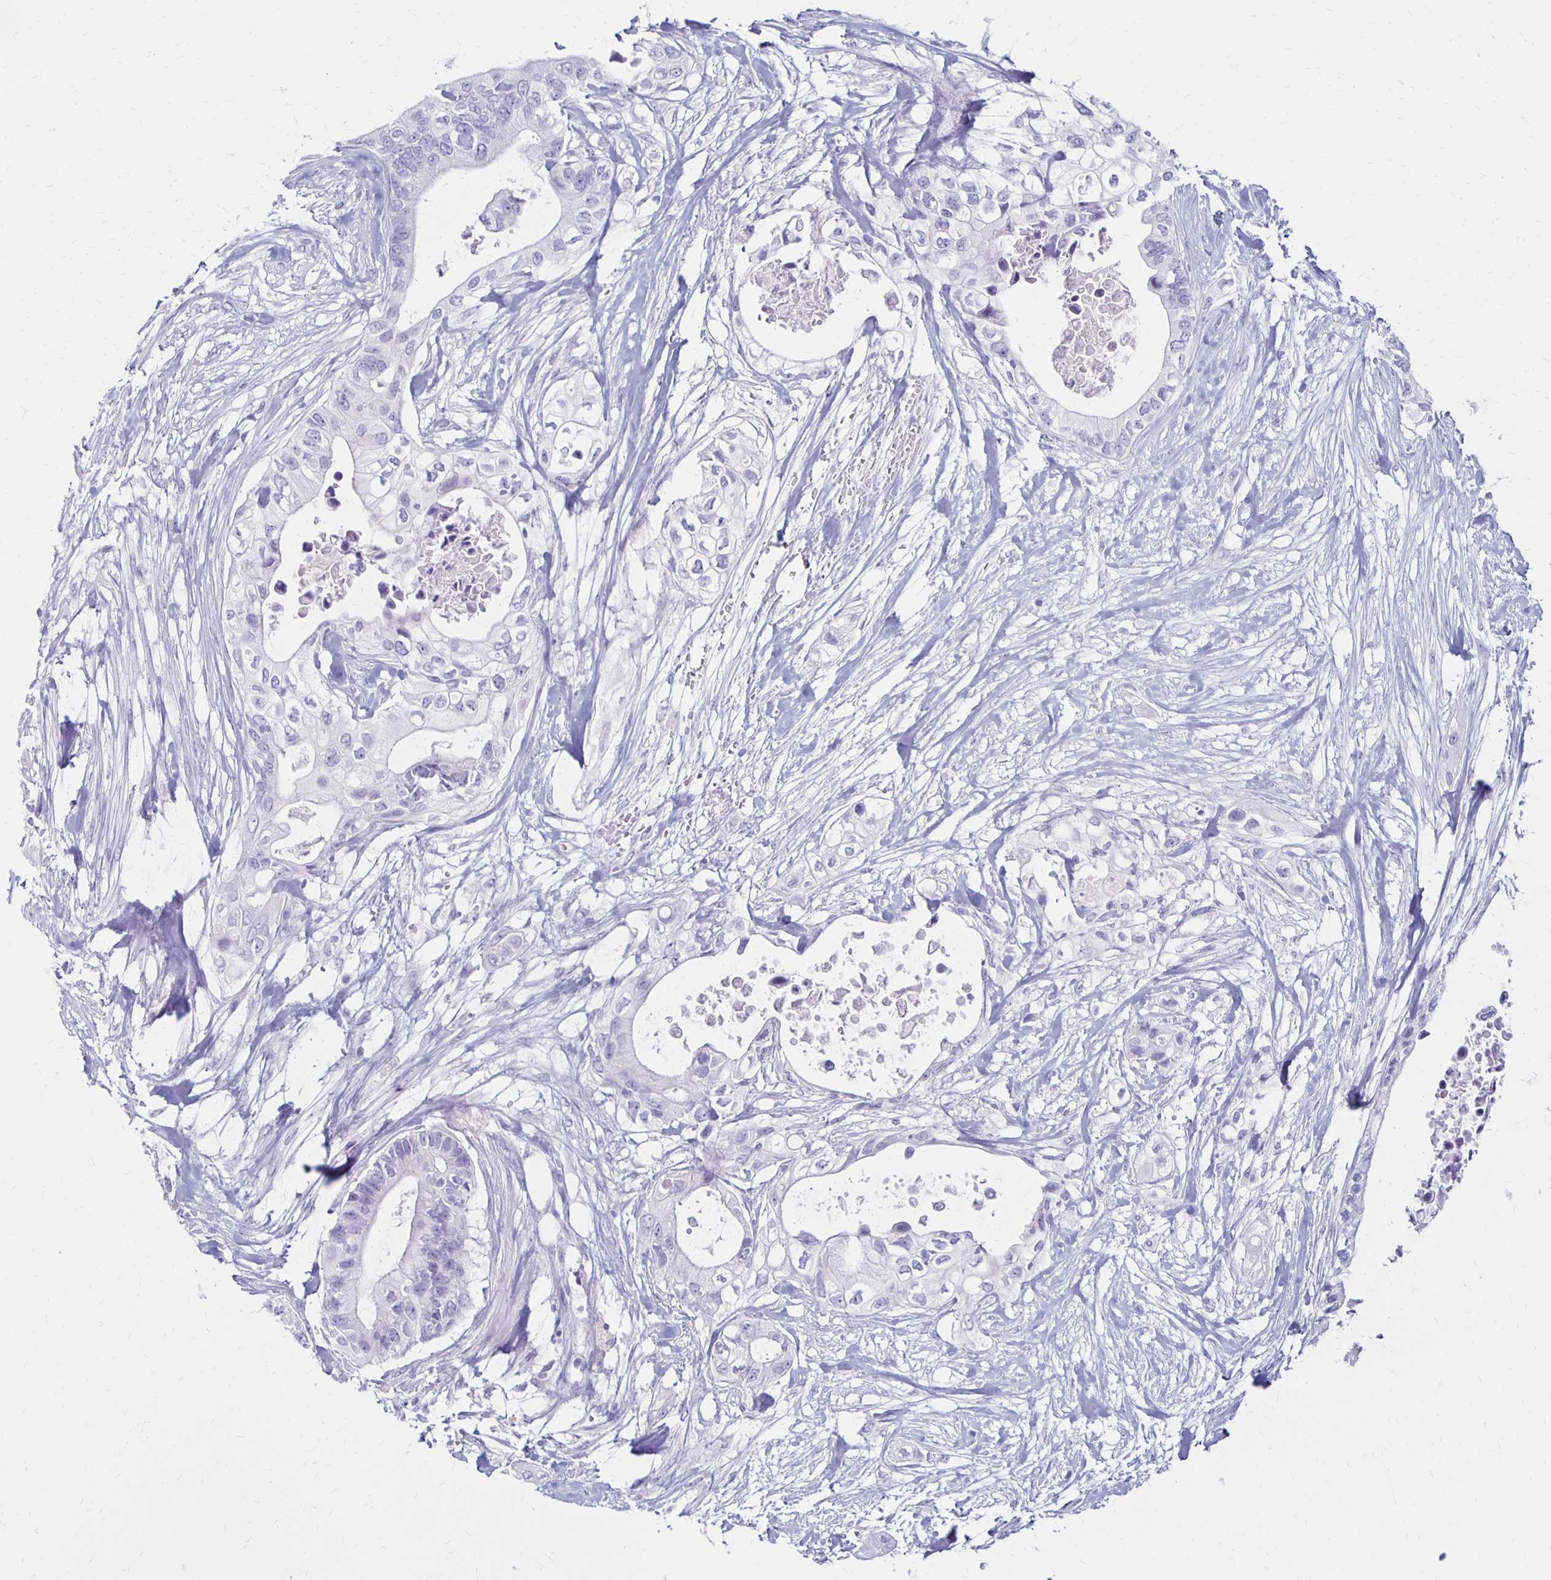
{"staining": {"intensity": "negative", "quantity": "none", "location": "none"}, "tissue": "pancreatic cancer", "cell_type": "Tumor cells", "image_type": "cancer", "snomed": [{"axis": "morphology", "description": "Adenocarcinoma, NOS"}, {"axis": "topography", "description": "Pancreas"}], "caption": "Tumor cells are negative for brown protein staining in adenocarcinoma (pancreatic).", "gene": "RYR1", "patient": {"sex": "female", "age": 63}}